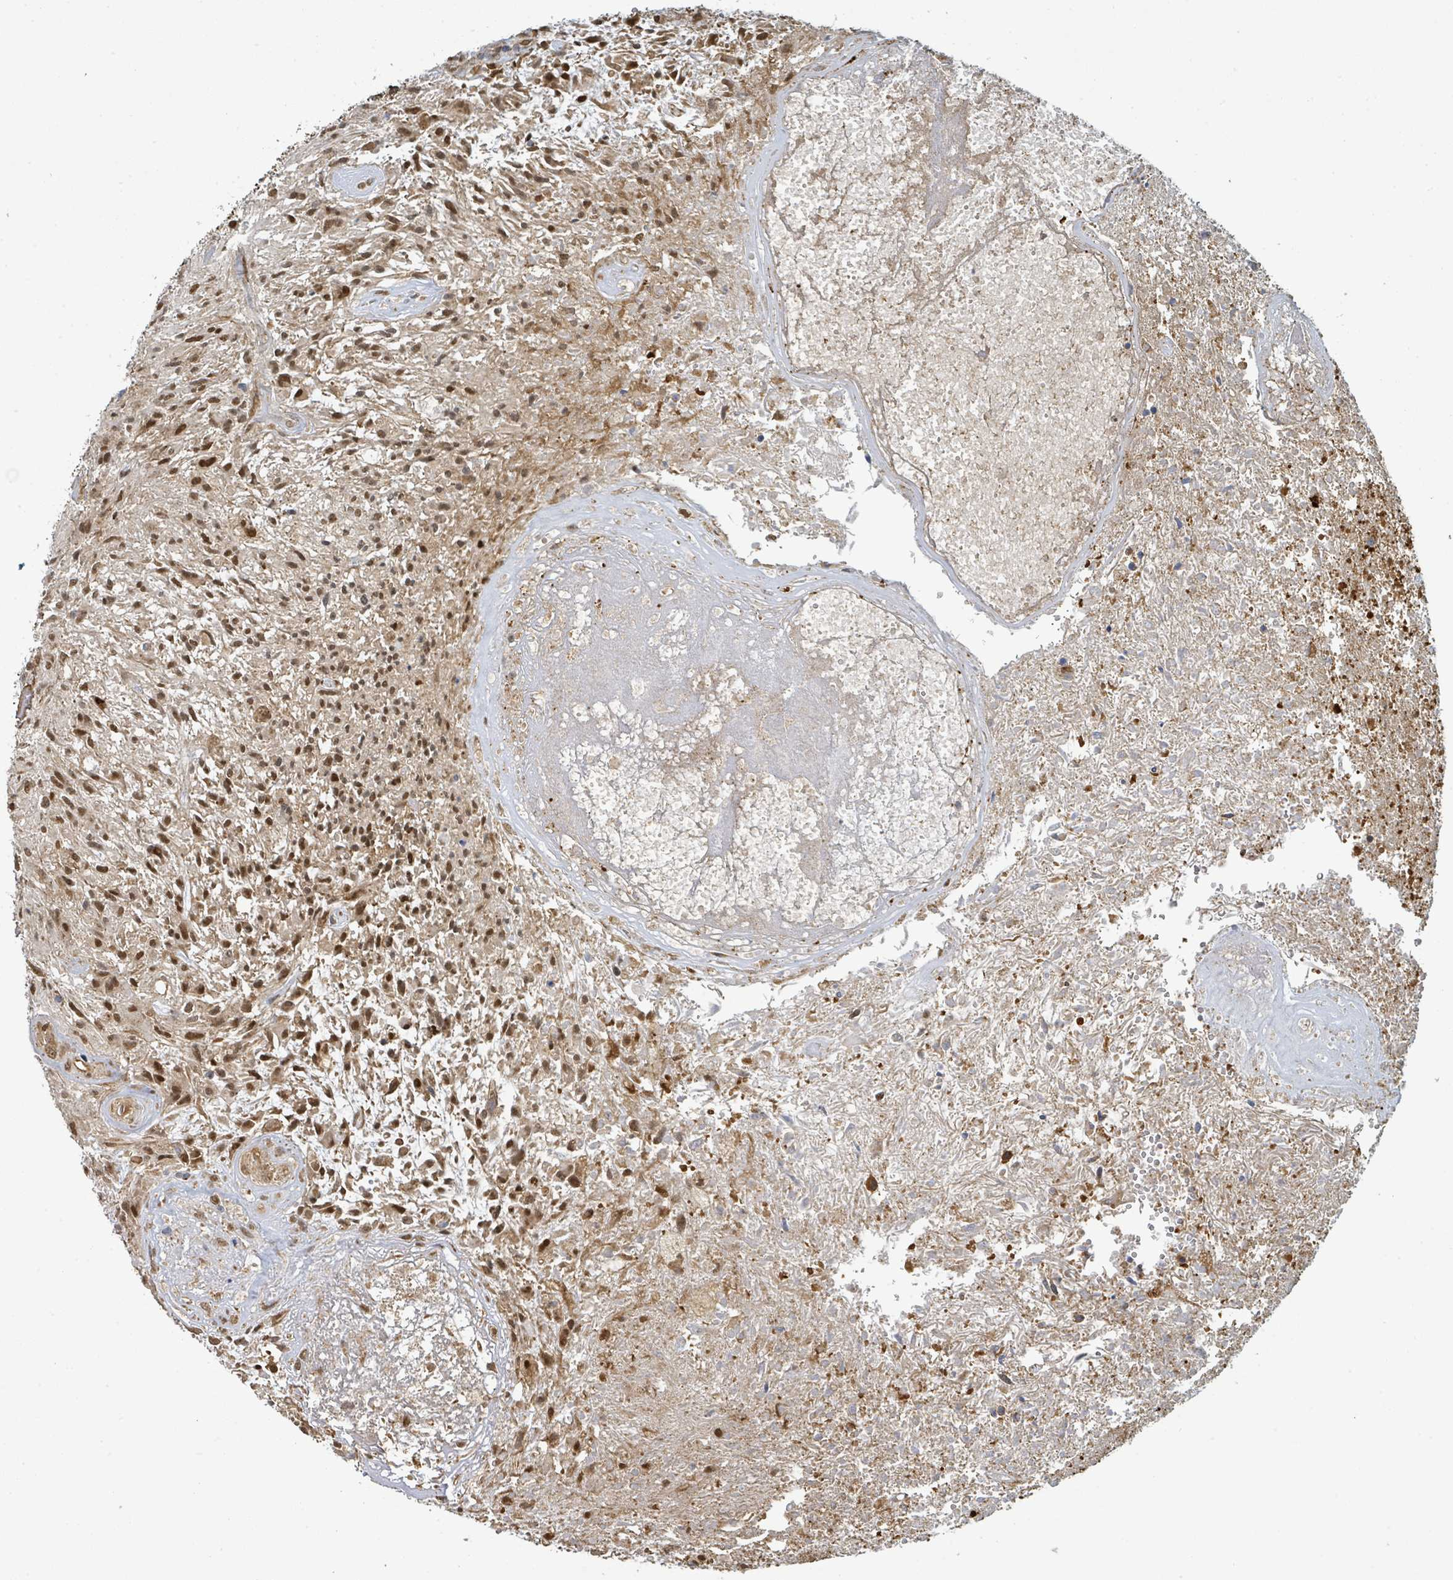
{"staining": {"intensity": "moderate", "quantity": ">75%", "location": "cytoplasmic/membranous,nuclear"}, "tissue": "glioma", "cell_type": "Tumor cells", "image_type": "cancer", "snomed": [{"axis": "morphology", "description": "Glioma, malignant, High grade"}, {"axis": "topography", "description": "Brain"}], "caption": "There is medium levels of moderate cytoplasmic/membranous and nuclear staining in tumor cells of high-grade glioma (malignant), as demonstrated by immunohistochemical staining (brown color).", "gene": "PSMB7", "patient": {"sex": "male", "age": 56}}